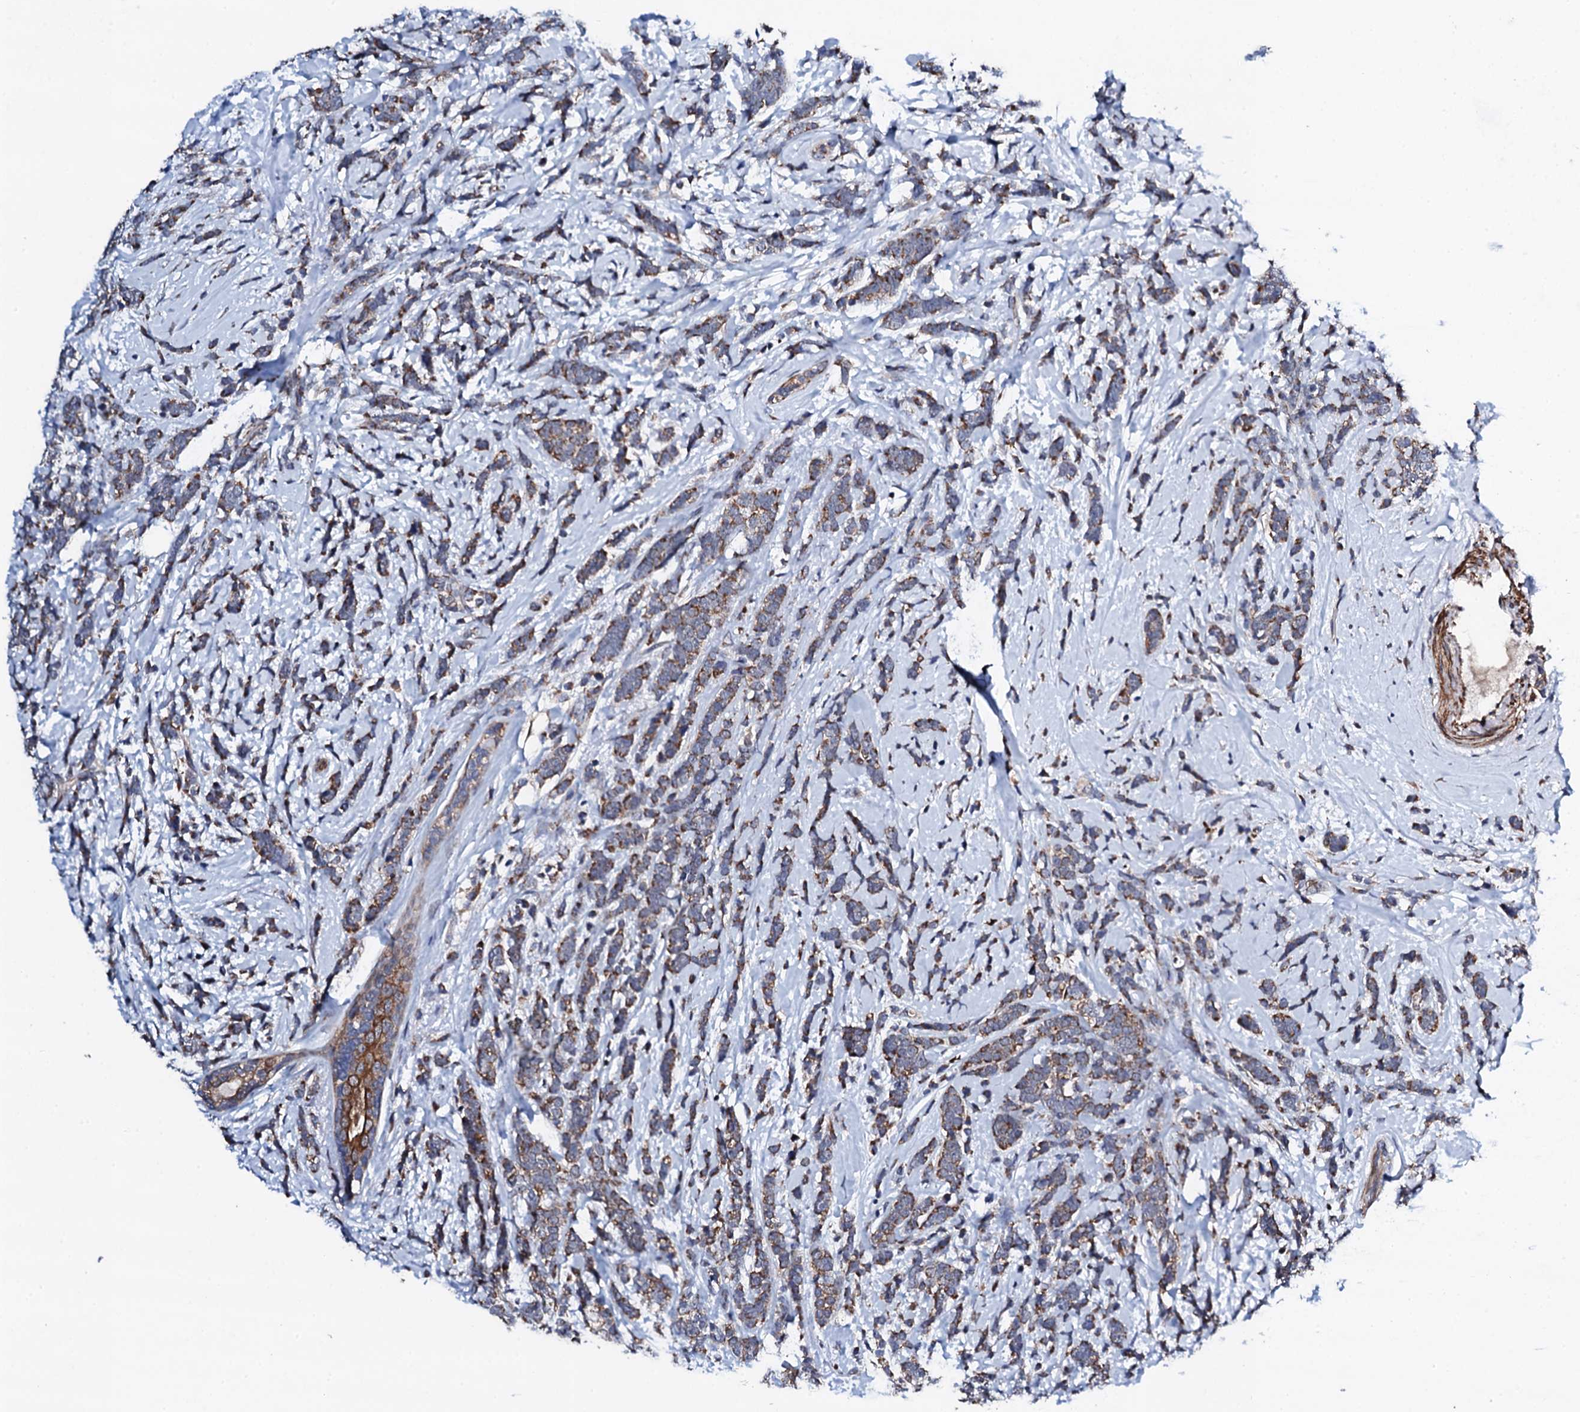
{"staining": {"intensity": "moderate", "quantity": ">75%", "location": "cytoplasmic/membranous"}, "tissue": "breast cancer", "cell_type": "Tumor cells", "image_type": "cancer", "snomed": [{"axis": "morphology", "description": "Lobular carcinoma"}, {"axis": "topography", "description": "Breast"}], "caption": "A medium amount of moderate cytoplasmic/membranous expression is present in approximately >75% of tumor cells in breast cancer tissue.", "gene": "COG4", "patient": {"sex": "female", "age": 58}}